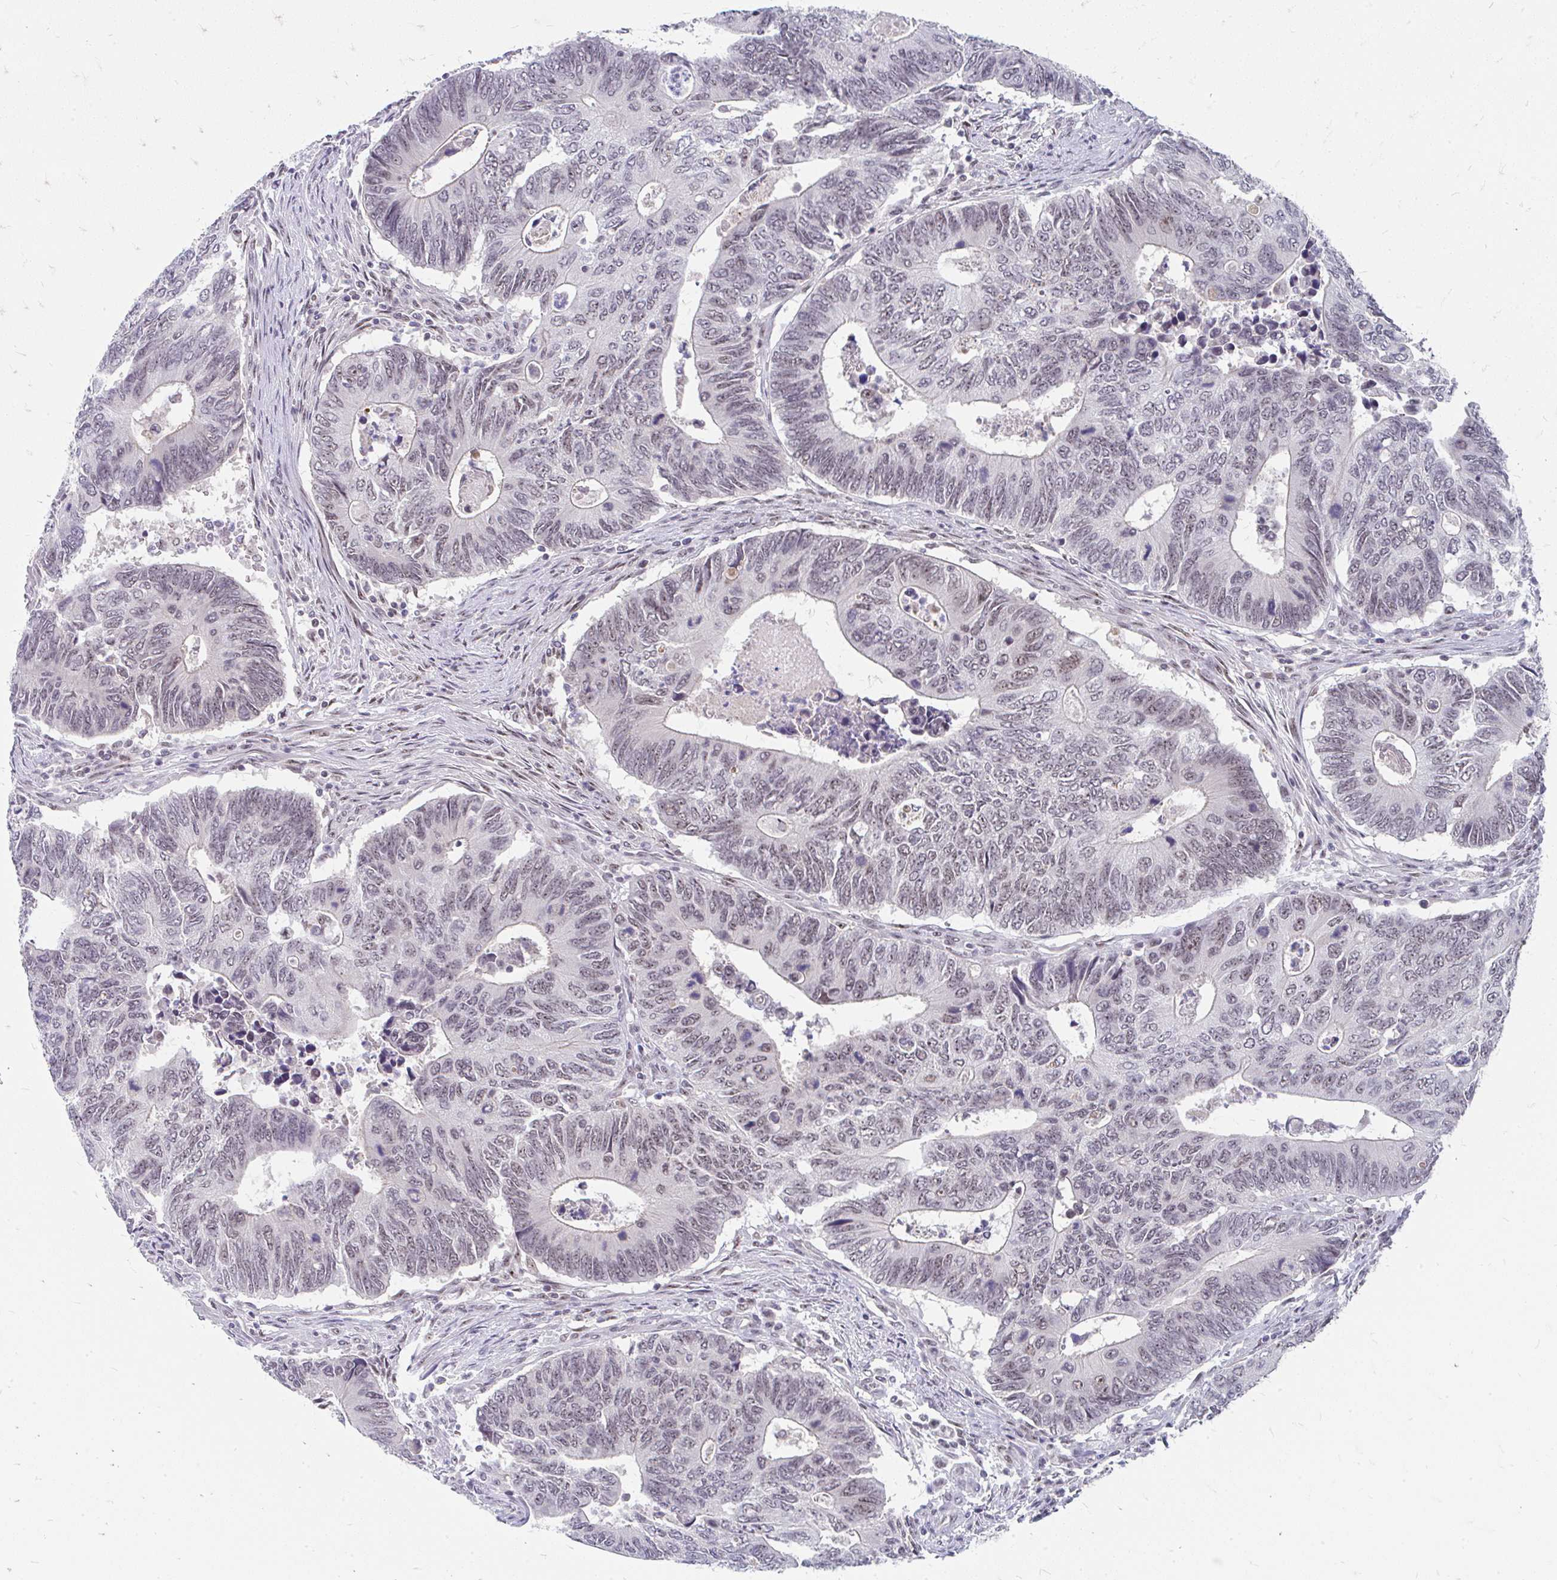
{"staining": {"intensity": "weak", "quantity": ">75%", "location": "nuclear"}, "tissue": "colorectal cancer", "cell_type": "Tumor cells", "image_type": "cancer", "snomed": [{"axis": "morphology", "description": "Adenocarcinoma, NOS"}, {"axis": "topography", "description": "Colon"}], "caption": "Immunohistochemical staining of human colorectal cancer (adenocarcinoma) exhibits low levels of weak nuclear protein staining in approximately >75% of tumor cells. The protein is stained brown, and the nuclei are stained in blue (DAB (3,3'-diaminobenzidine) IHC with brightfield microscopy, high magnification).", "gene": "GTF2H1", "patient": {"sex": "male", "age": 87}}